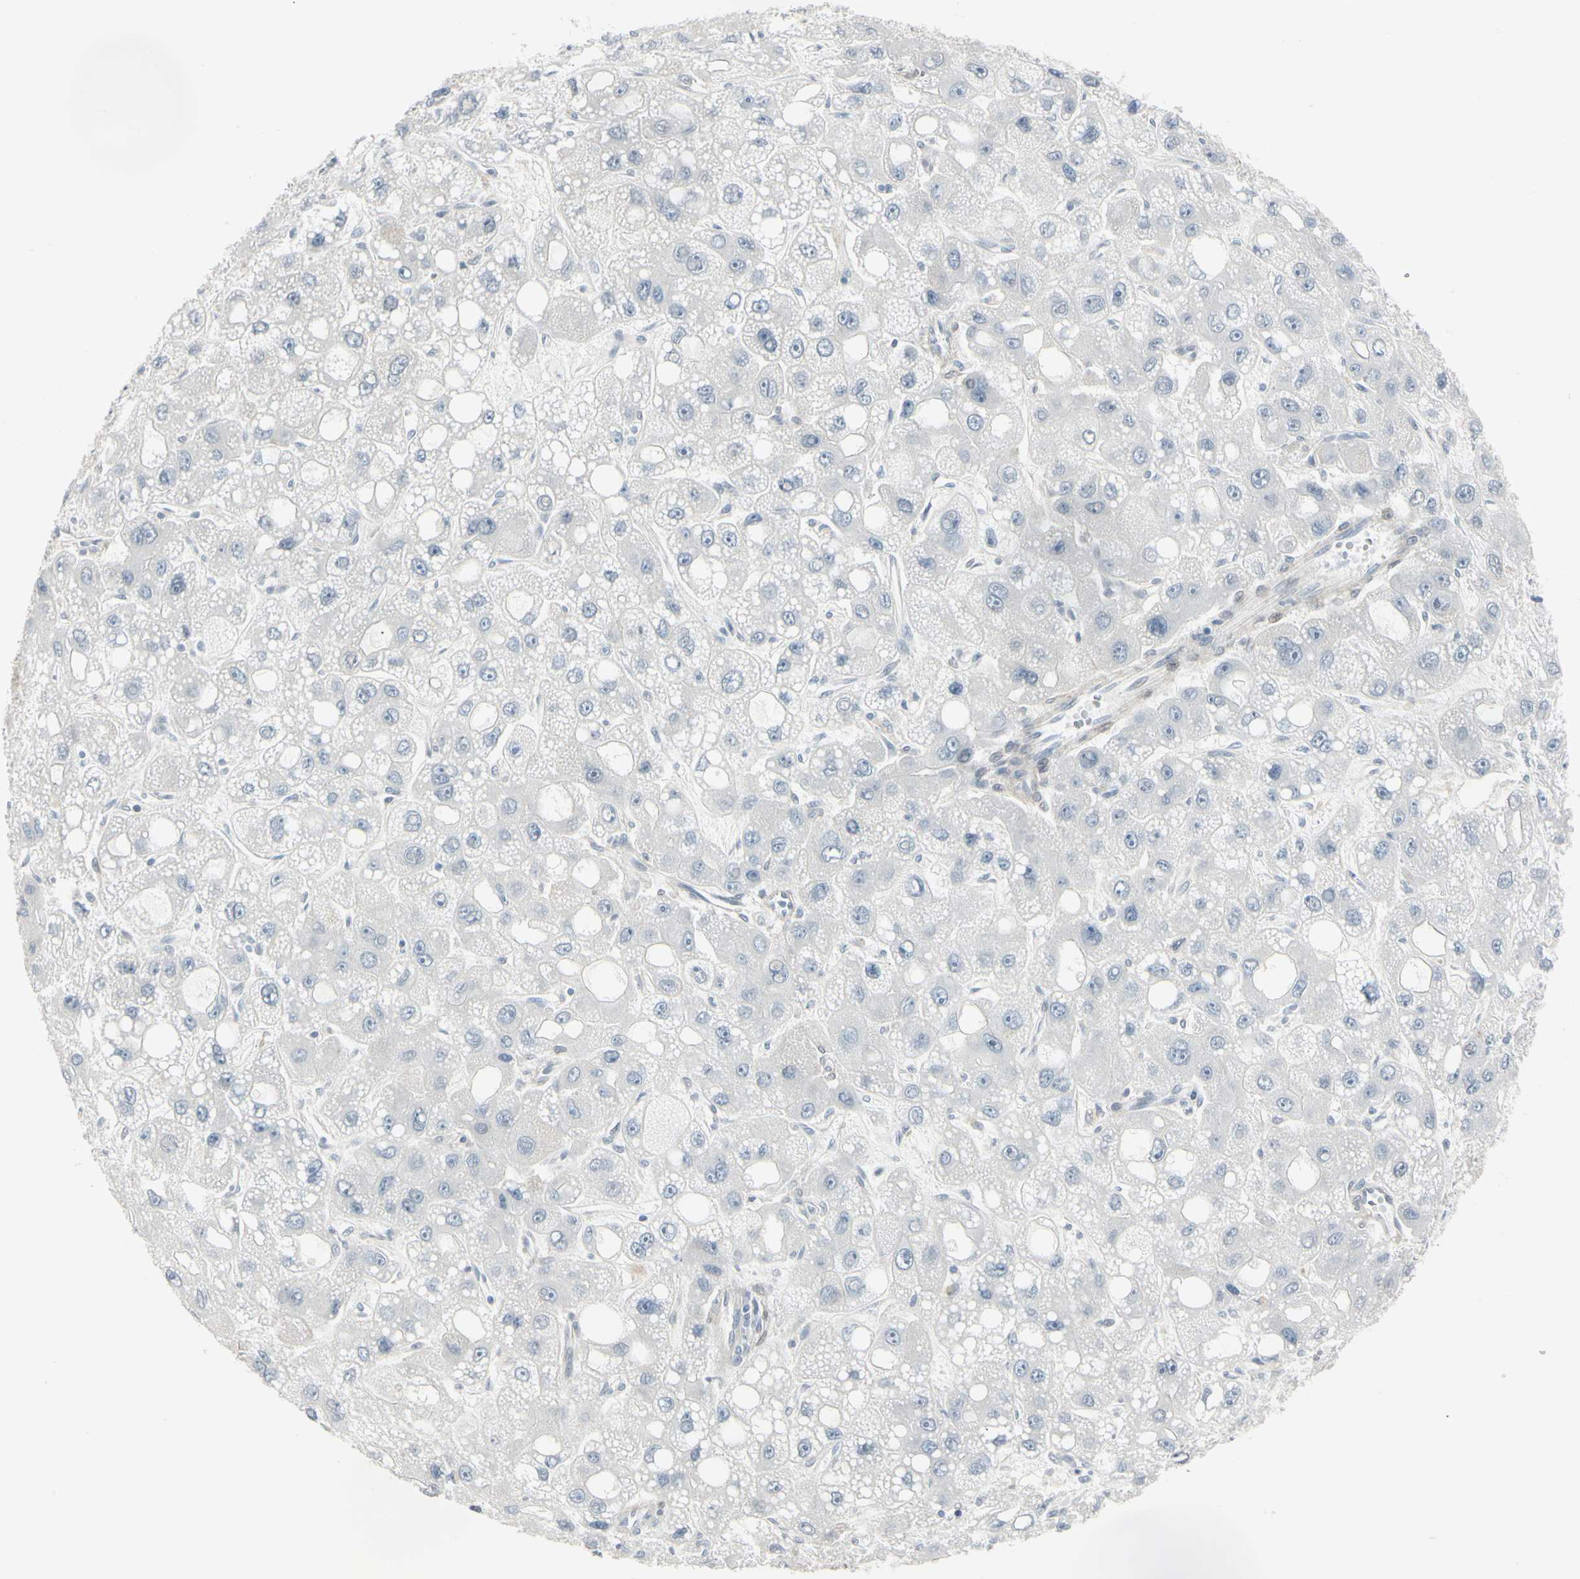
{"staining": {"intensity": "negative", "quantity": "none", "location": "none"}, "tissue": "liver cancer", "cell_type": "Tumor cells", "image_type": "cancer", "snomed": [{"axis": "morphology", "description": "Carcinoma, Hepatocellular, NOS"}, {"axis": "topography", "description": "Liver"}], "caption": "Immunohistochemical staining of liver cancer displays no significant expression in tumor cells.", "gene": "DMPK", "patient": {"sex": "male", "age": 55}}